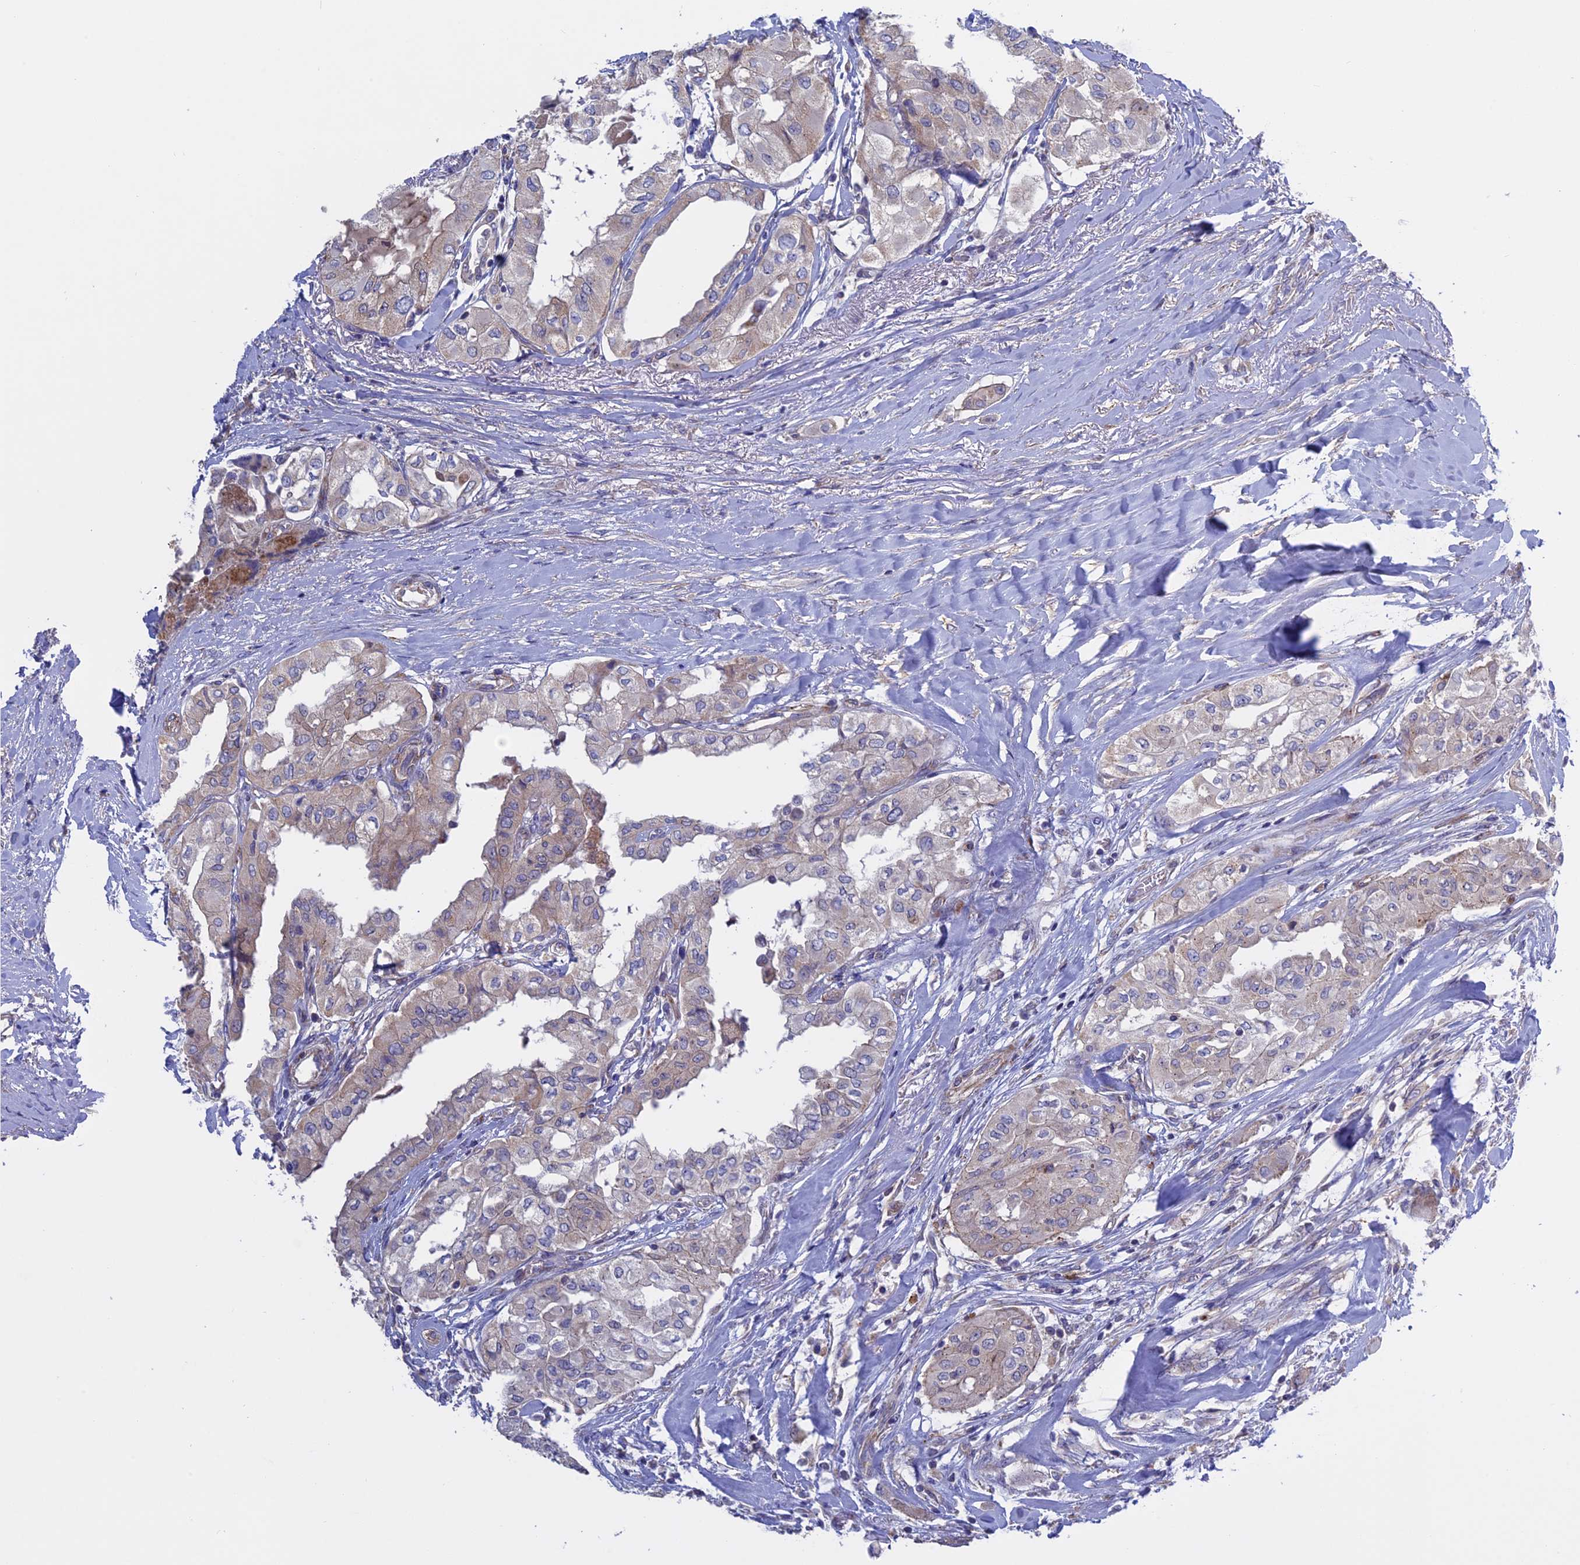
{"staining": {"intensity": "weak", "quantity": "<25%", "location": "cytoplasmic/membranous"}, "tissue": "thyroid cancer", "cell_type": "Tumor cells", "image_type": "cancer", "snomed": [{"axis": "morphology", "description": "Papillary adenocarcinoma, NOS"}, {"axis": "topography", "description": "Thyroid gland"}], "caption": "This is an immunohistochemistry (IHC) histopathology image of thyroid papillary adenocarcinoma. There is no positivity in tumor cells.", "gene": "ETFDH", "patient": {"sex": "female", "age": 59}}